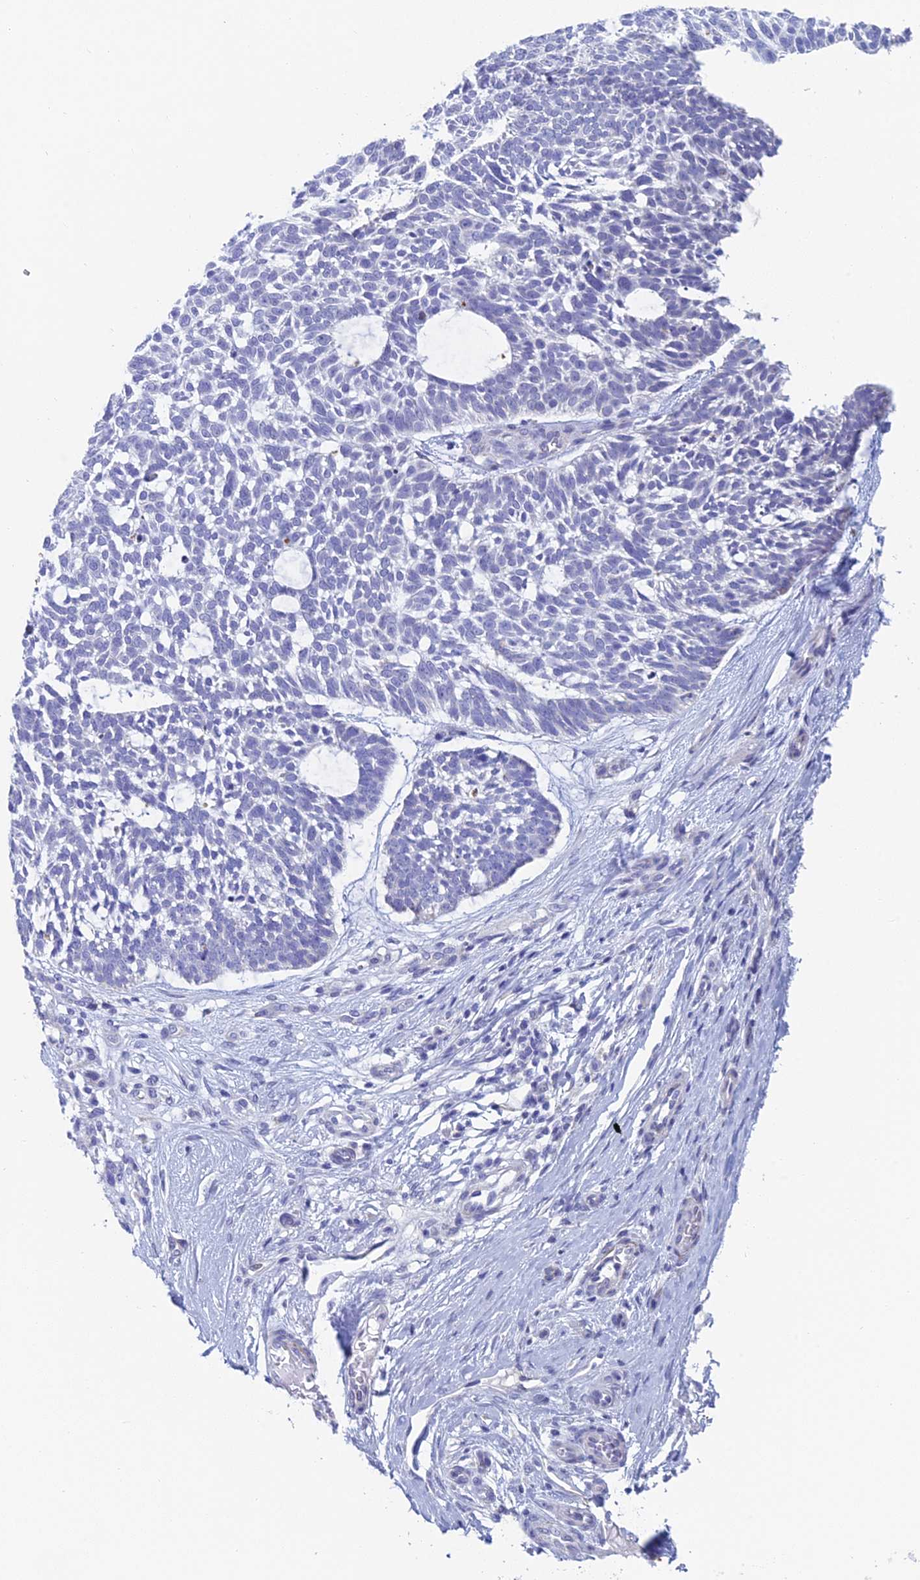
{"staining": {"intensity": "negative", "quantity": "none", "location": "none"}, "tissue": "skin cancer", "cell_type": "Tumor cells", "image_type": "cancer", "snomed": [{"axis": "morphology", "description": "Basal cell carcinoma"}, {"axis": "topography", "description": "Skin"}], "caption": "DAB immunohistochemical staining of skin basal cell carcinoma exhibits no significant positivity in tumor cells.", "gene": "ACSM1", "patient": {"sex": "male", "age": 88}}